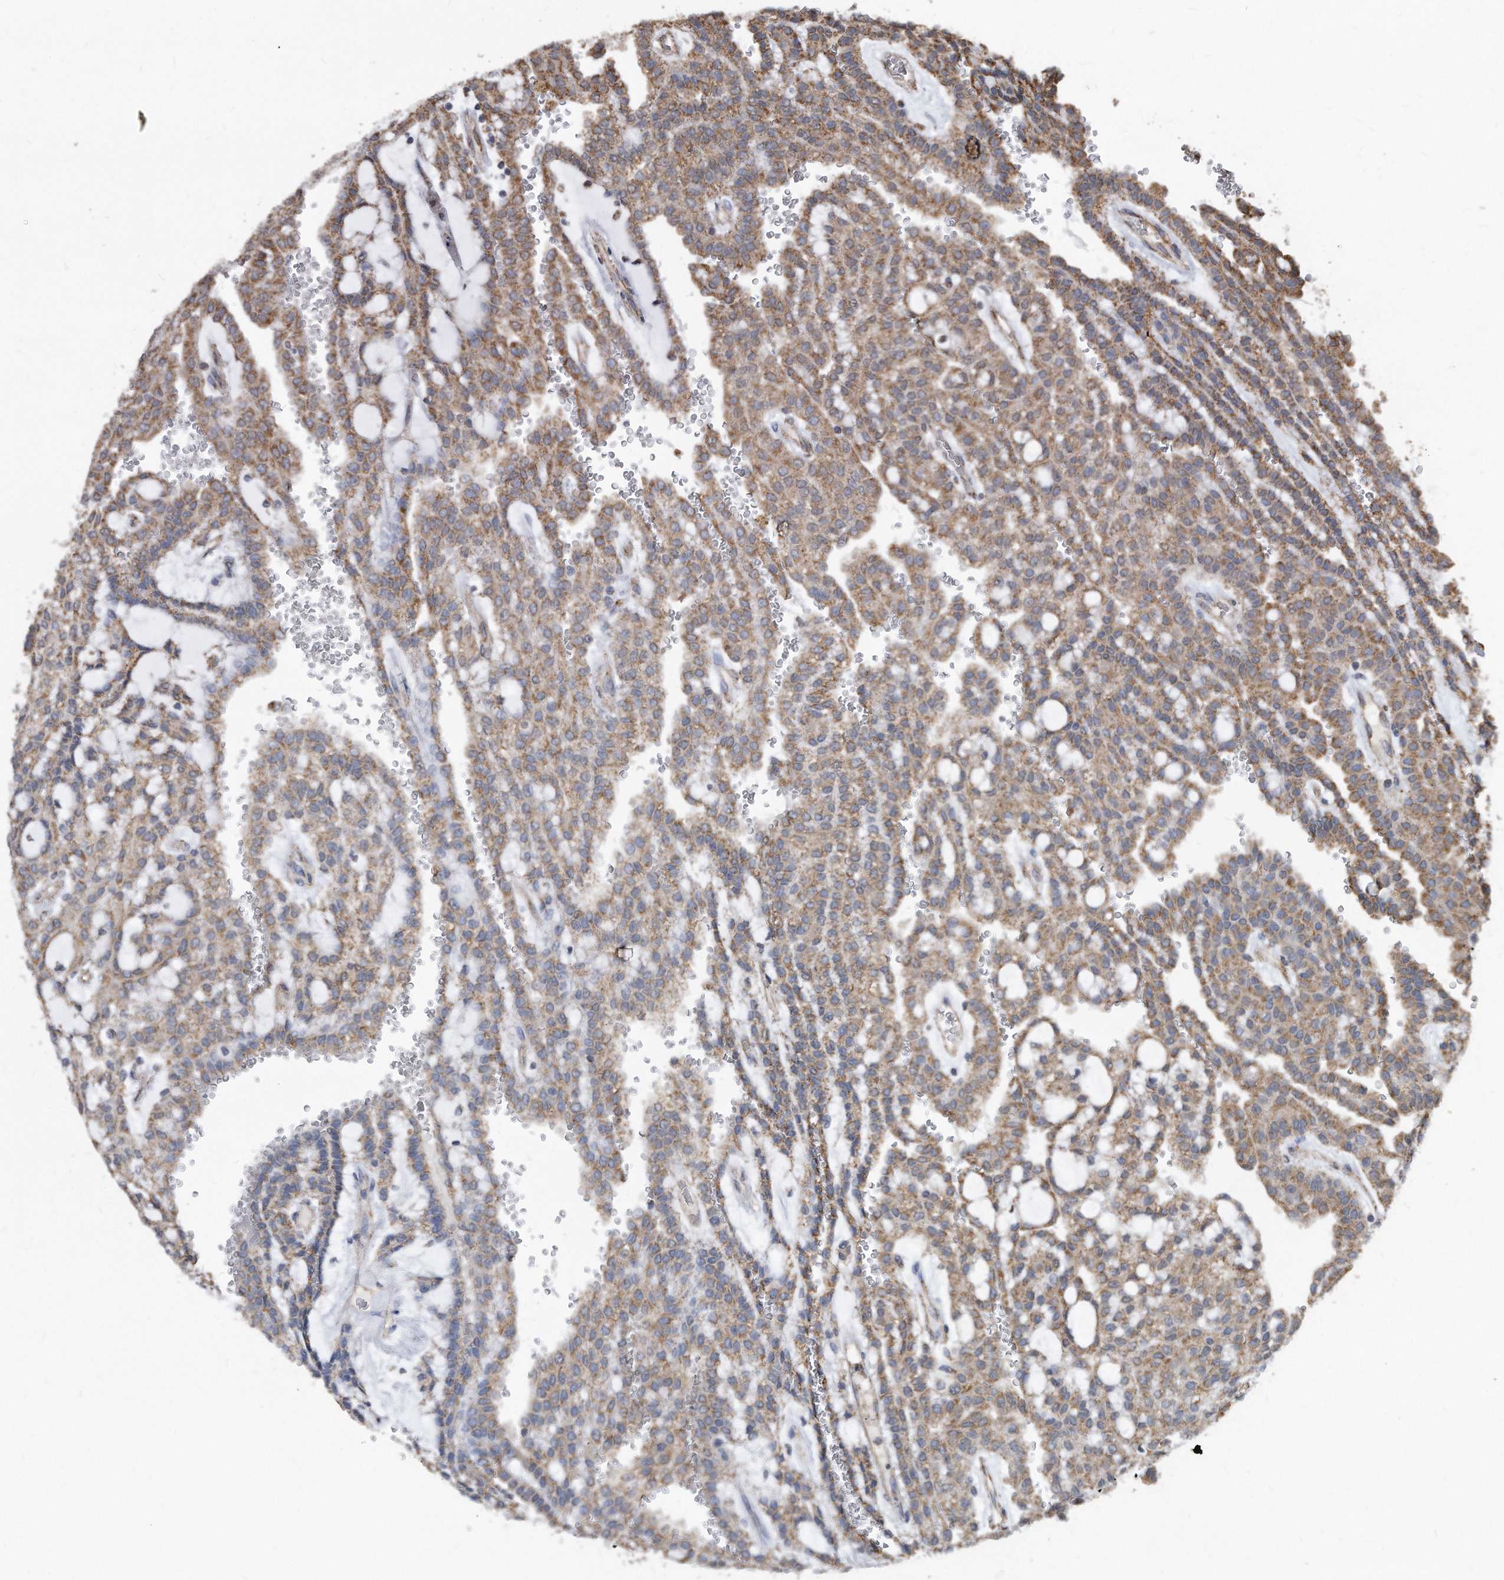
{"staining": {"intensity": "moderate", "quantity": ">75%", "location": "cytoplasmic/membranous"}, "tissue": "renal cancer", "cell_type": "Tumor cells", "image_type": "cancer", "snomed": [{"axis": "morphology", "description": "Adenocarcinoma, NOS"}, {"axis": "topography", "description": "Kidney"}], "caption": "Protein staining of adenocarcinoma (renal) tissue reveals moderate cytoplasmic/membranous expression in approximately >75% of tumor cells. (DAB (3,3'-diaminobenzidine) = brown stain, brightfield microscopy at high magnification).", "gene": "DUSP22", "patient": {"sex": "male", "age": 63}}